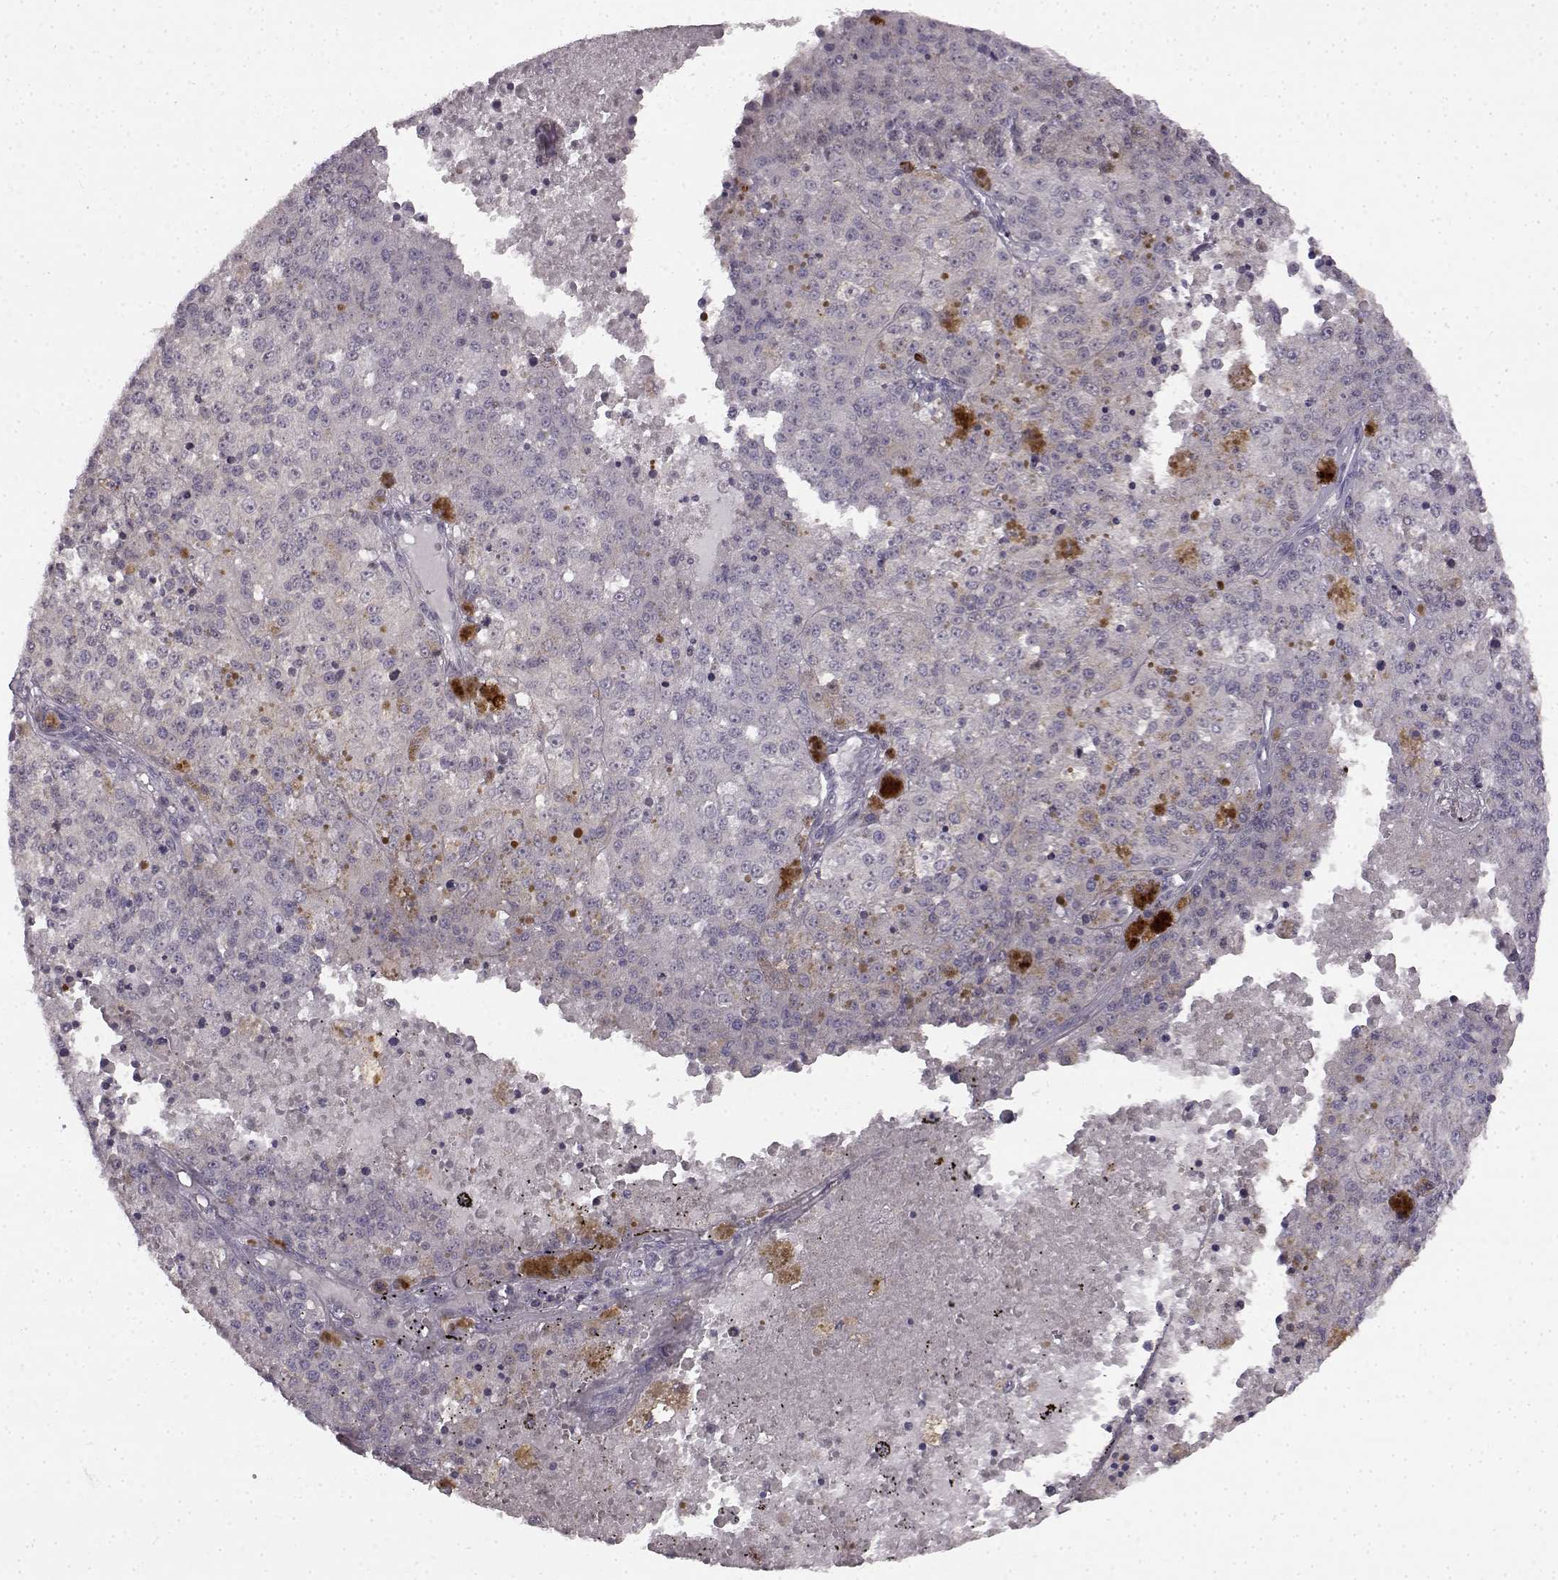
{"staining": {"intensity": "negative", "quantity": "none", "location": "none"}, "tissue": "melanoma", "cell_type": "Tumor cells", "image_type": "cancer", "snomed": [{"axis": "morphology", "description": "Malignant melanoma, Metastatic site"}, {"axis": "topography", "description": "Lymph node"}], "caption": "A photomicrograph of human melanoma is negative for staining in tumor cells.", "gene": "SPAG17", "patient": {"sex": "female", "age": 64}}